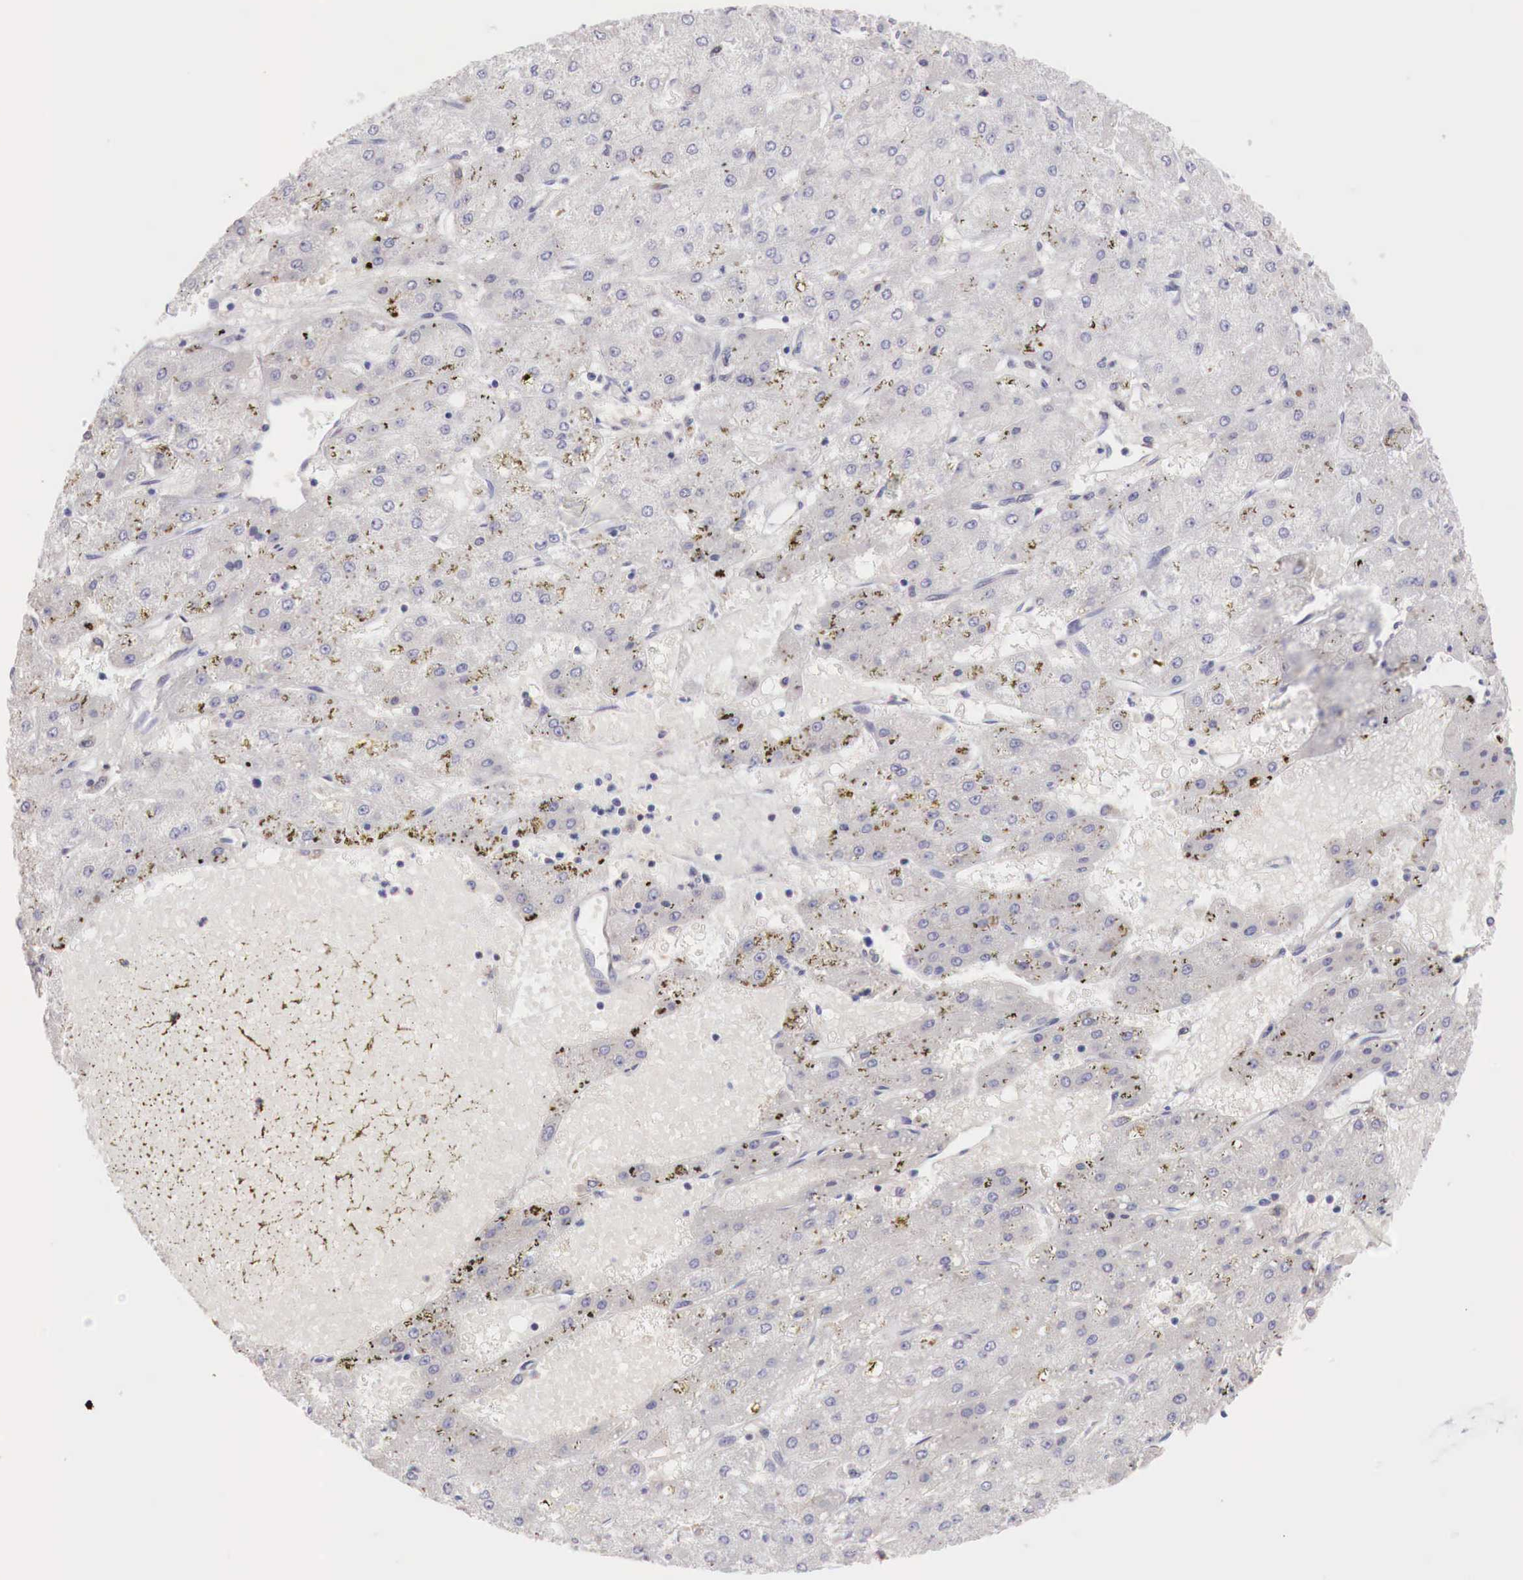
{"staining": {"intensity": "negative", "quantity": "none", "location": "none"}, "tissue": "liver cancer", "cell_type": "Tumor cells", "image_type": "cancer", "snomed": [{"axis": "morphology", "description": "Carcinoma, Hepatocellular, NOS"}, {"axis": "topography", "description": "Liver"}], "caption": "This is a image of immunohistochemistry (IHC) staining of liver hepatocellular carcinoma, which shows no positivity in tumor cells. (IHC, brightfield microscopy, high magnification).", "gene": "XPNPEP2", "patient": {"sex": "female", "age": 52}}